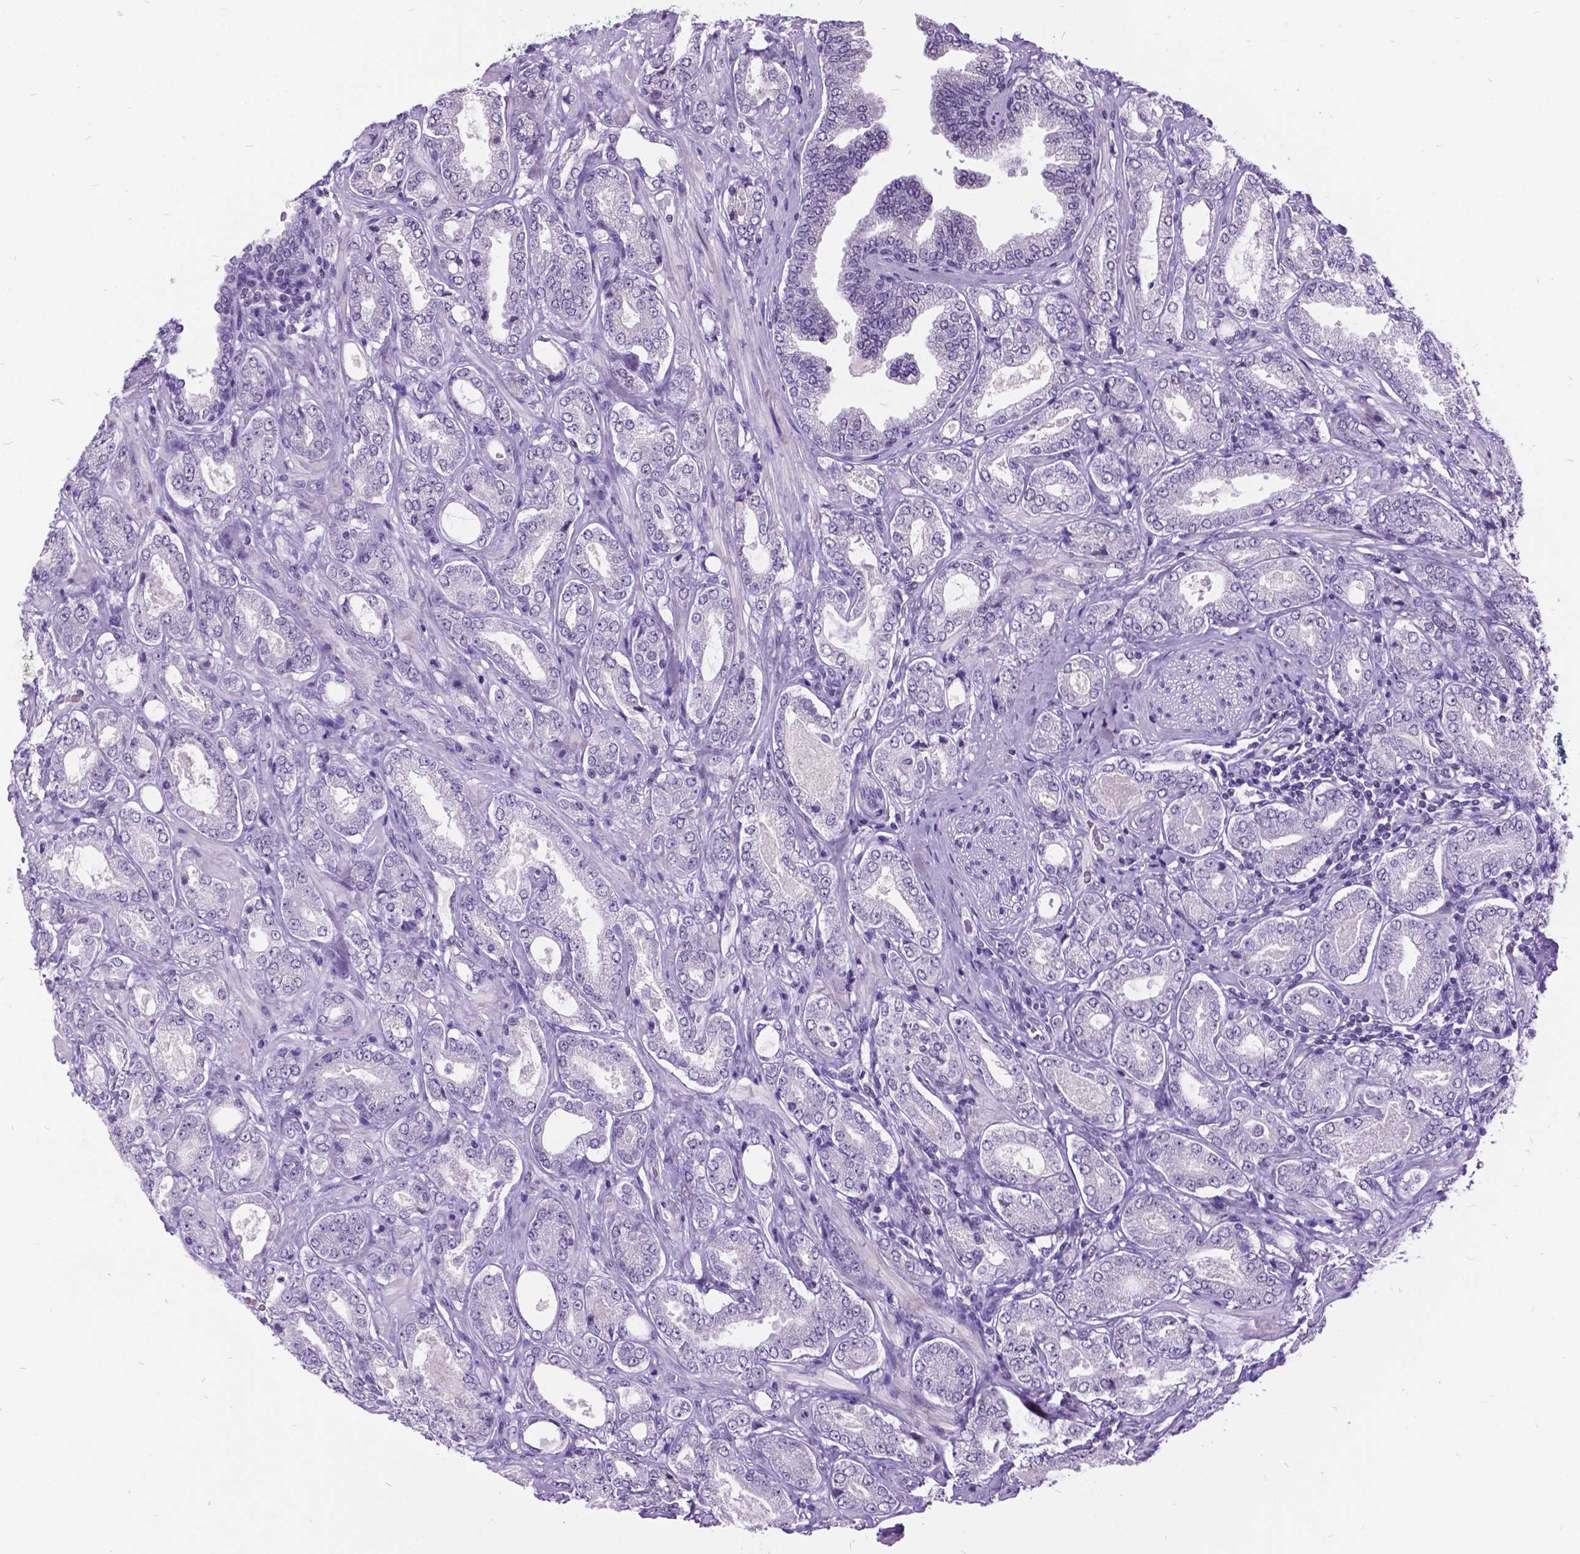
{"staining": {"intensity": "negative", "quantity": "none", "location": "none"}, "tissue": "prostate cancer", "cell_type": "Tumor cells", "image_type": "cancer", "snomed": [{"axis": "morphology", "description": "Adenocarcinoma, NOS"}, {"axis": "topography", "description": "Prostate"}], "caption": "Human prostate adenocarcinoma stained for a protein using immunohistochemistry (IHC) displays no positivity in tumor cells.", "gene": "DPF3", "patient": {"sex": "male", "age": 64}}